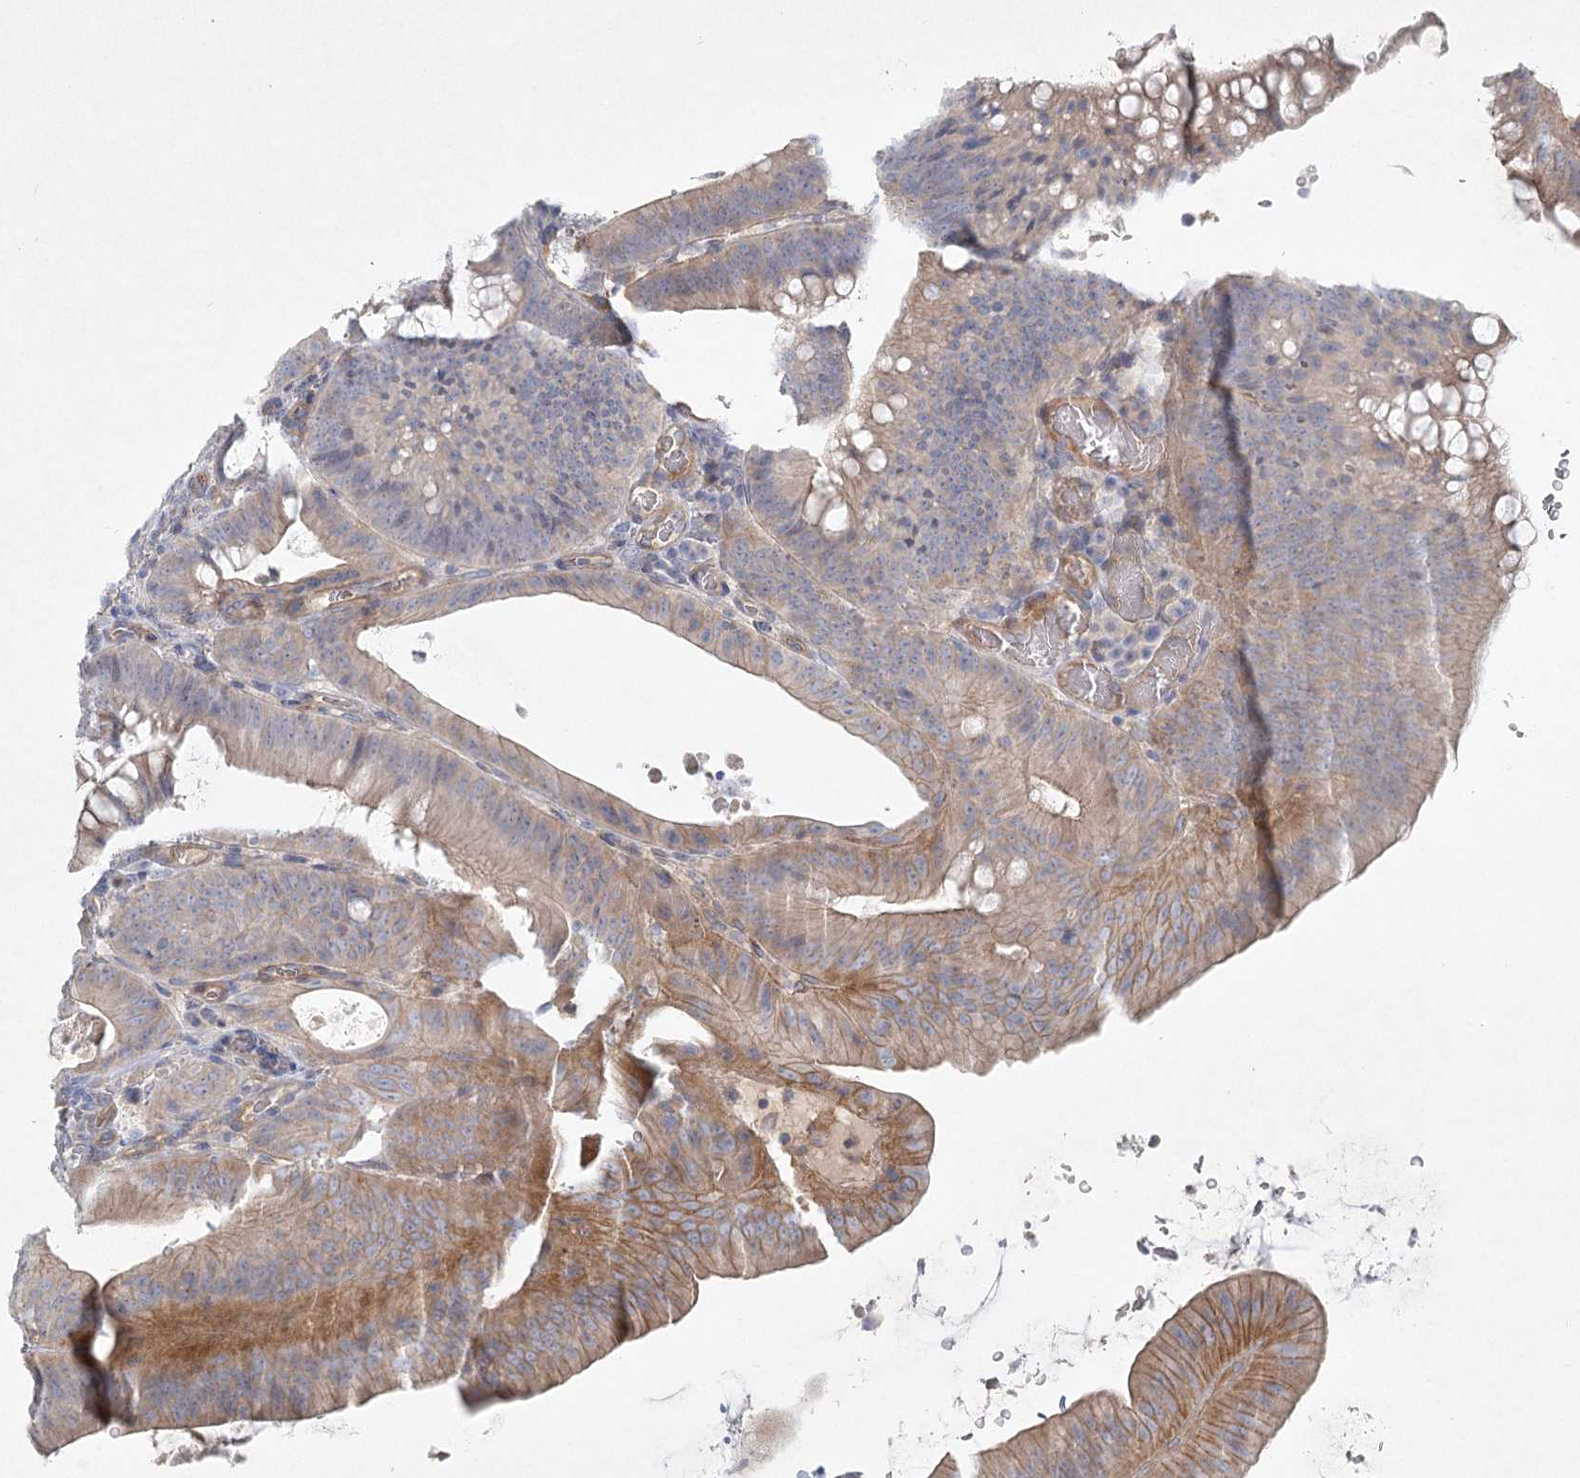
{"staining": {"intensity": "weak", "quantity": ">75%", "location": "cytoplasmic/membranous"}, "tissue": "colorectal cancer", "cell_type": "Tumor cells", "image_type": "cancer", "snomed": [{"axis": "morphology", "description": "Normal tissue, NOS"}, {"axis": "topography", "description": "Colon"}], "caption": "High-power microscopy captured an IHC image of colorectal cancer, revealing weak cytoplasmic/membranous staining in approximately >75% of tumor cells. (DAB = brown stain, brightfield microscopy at high magnification).", "gene": "DNMBP", "patient": {"sex": "female", "age": 82}}